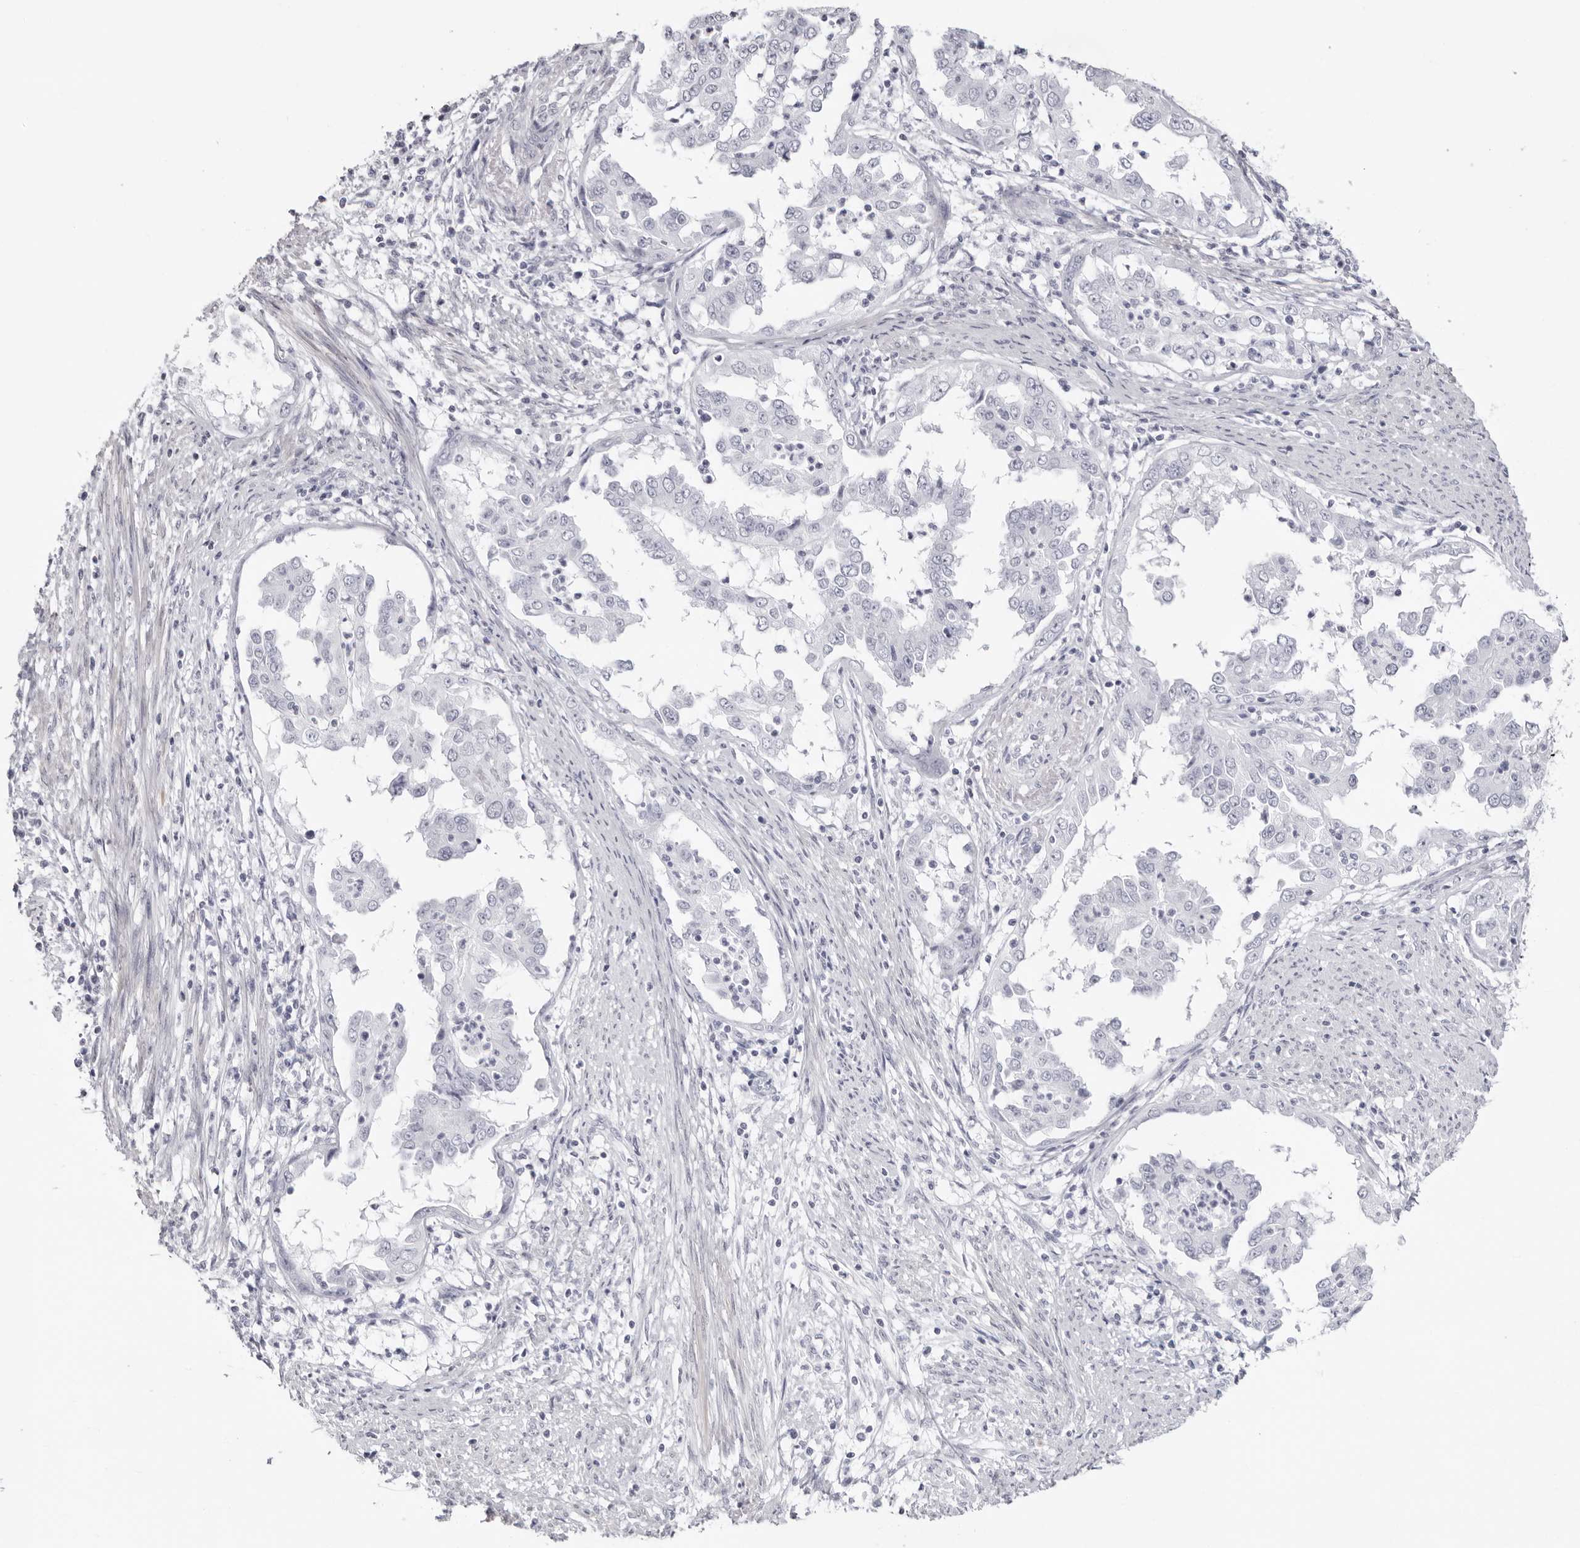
{"staining": {"intensity": "negative", "quantity": "none", "location": "none"}, "tissue": "endometrial cancer", "cell_type": "Tumor cells", "image_type": "cancer", "snomed": [{"axis": "morphology", "description": "Adenocarcinoma, NOS"}, {"axis": "topography", "description": "Endometrium"}], "caption": "Immunohistochemistry (IHC) of human endometrial cancer exhibits no expression in tumor cells.", "gene": "INSL3", "patient": {"sex": "female", "age": 85}}